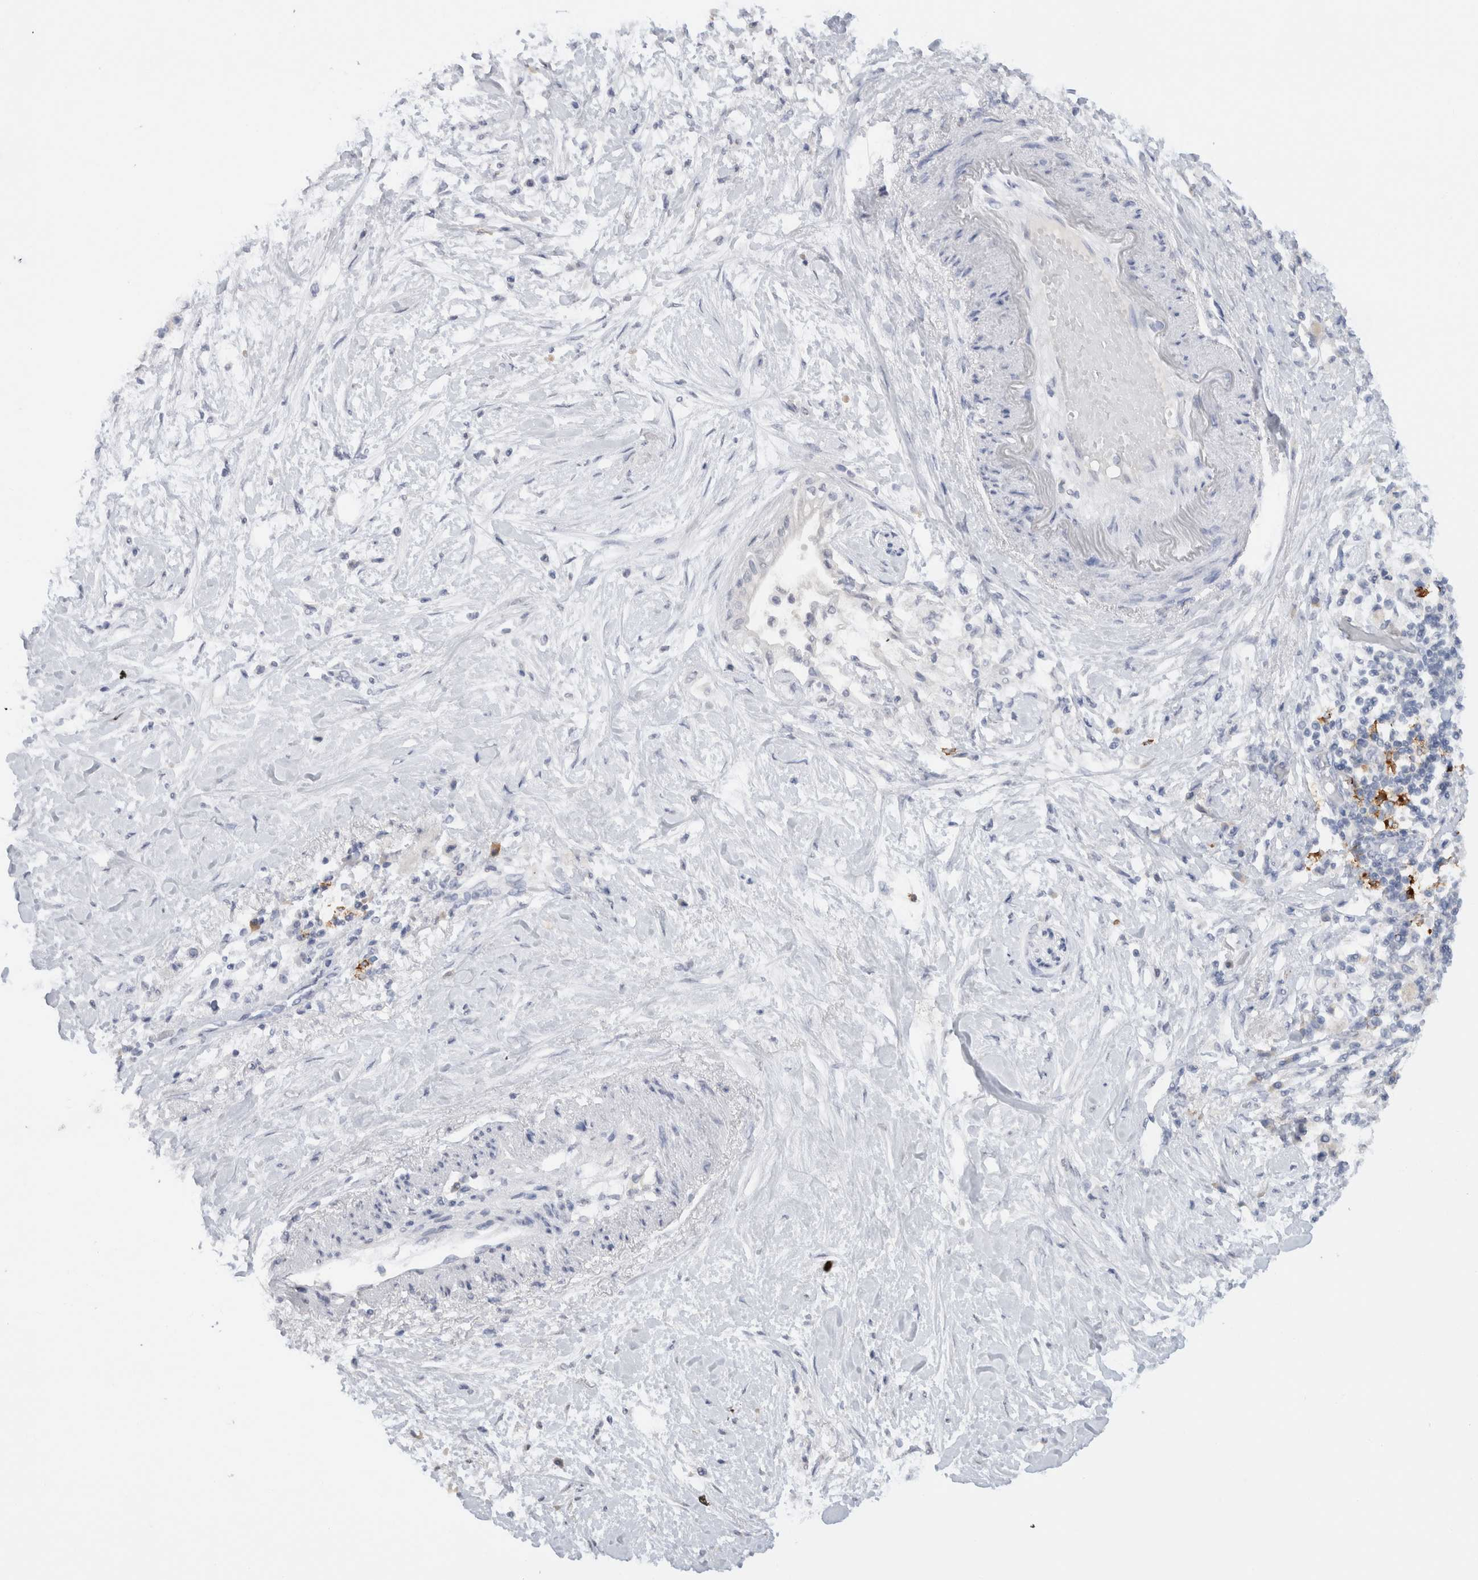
{"staining": {"intensity": "negative", "quantity": "none", "location": "none"}, "tissue": "pancreatic cancer", "cell_type": "Tumor cells", "image_type": "cancer", "snomed": [{"axis": "morphology", "description": "Normal tissue, NOS"}, {"axis": "morphology", "description": "Adenocarcinoma, NOS"}, {"axis": "topography", "description": "Pancreas"}, {"axis": "topography", "description": "Duodenum"}], "caption": "Tumor cells are negative for protein expression in human pancreatic adenocarcinoma. (Brightfield microscopy of DAB immunohistochemistry (IHC) at high magnification).", "gene": "LAMP3", "patient": {"sex": "female", "age": 60}}